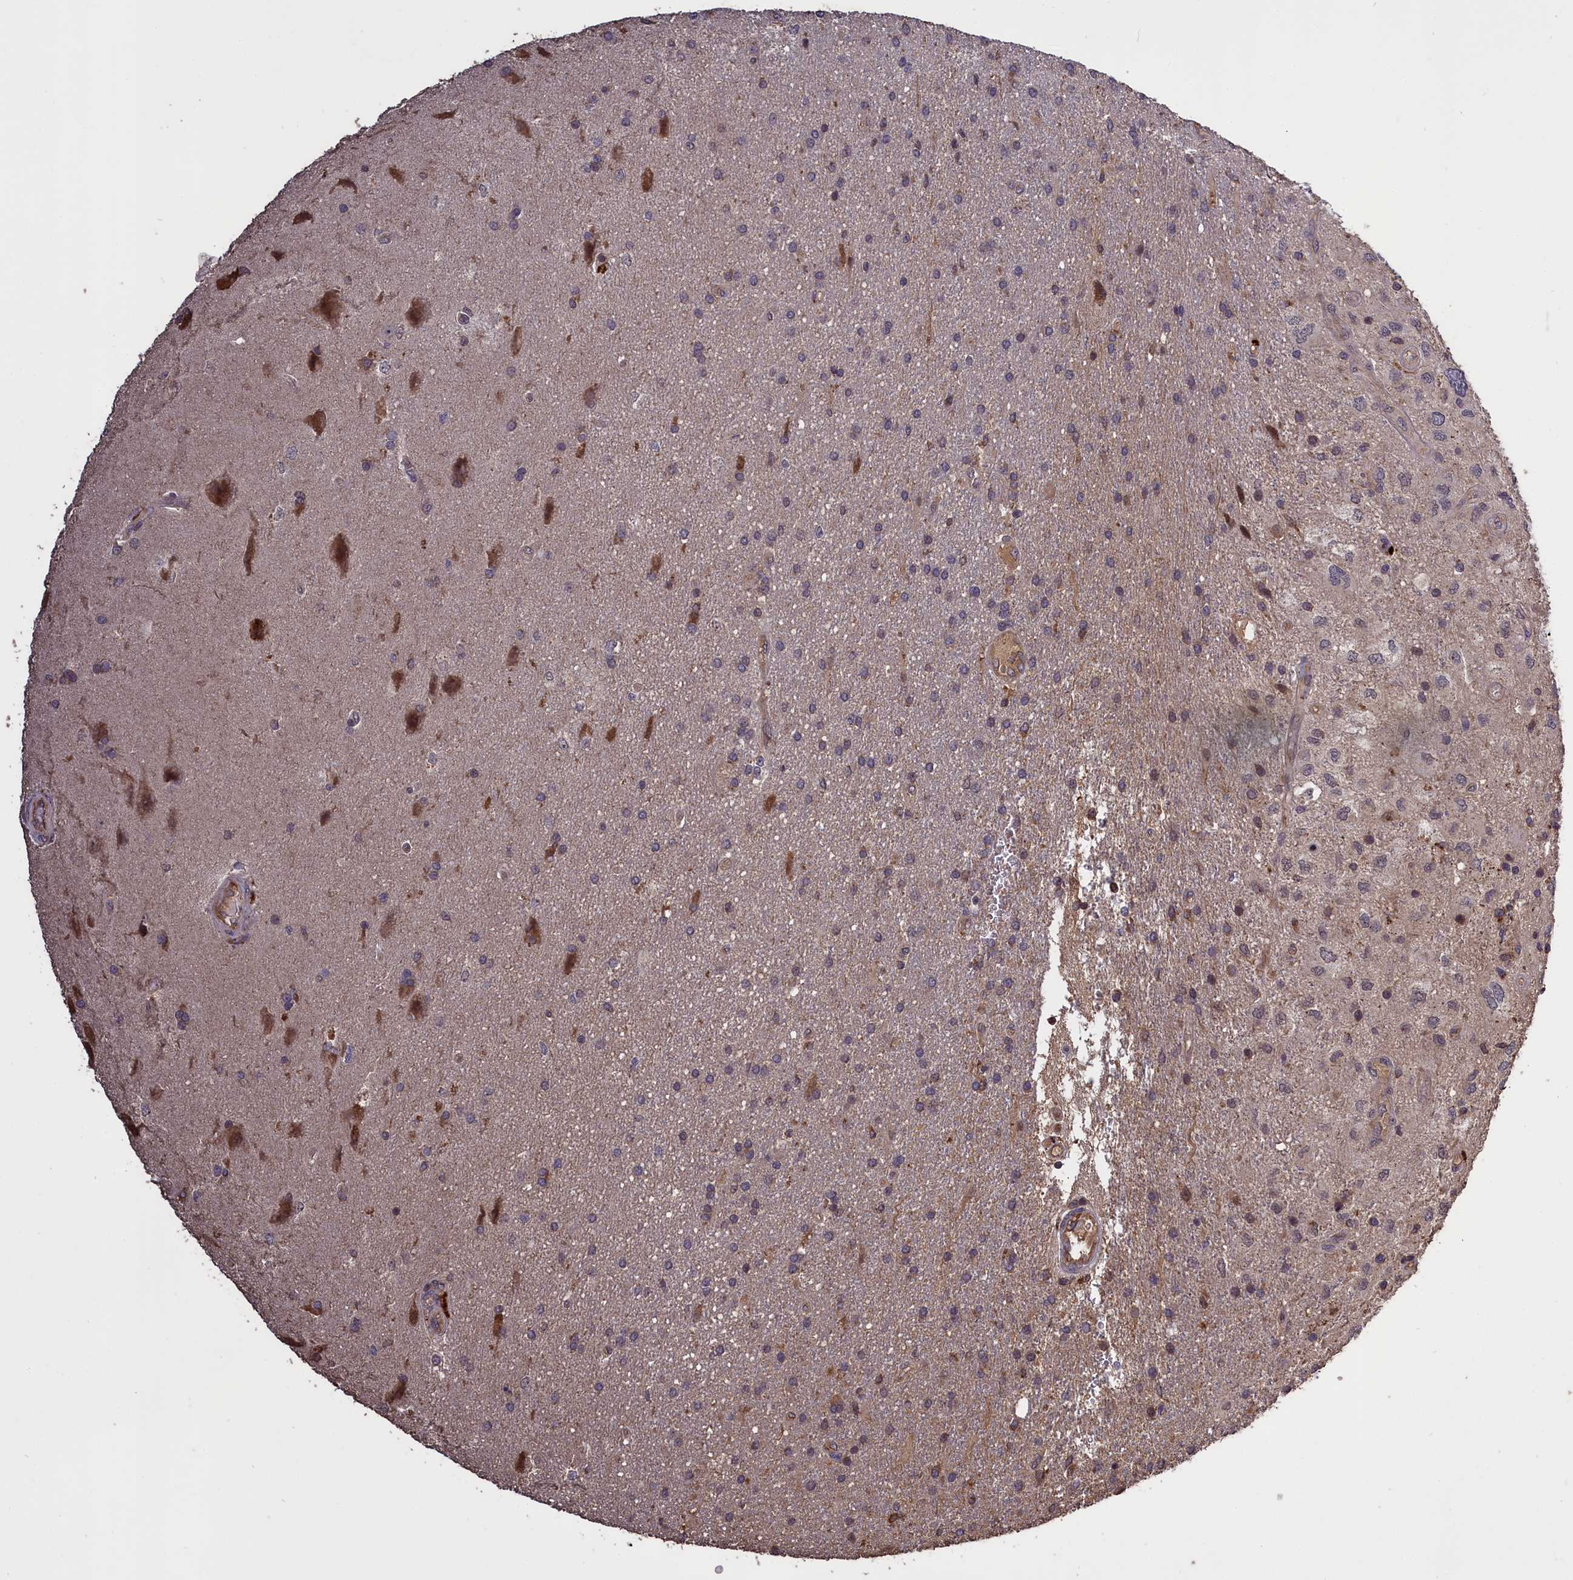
{"staining": {"intensity": "negative", "quantity": "none", "location": "none"}, "tissue": "glioma", "cell_type": "Tumor cells", "image_type": "cancer", "snomed": [{"axis": "morphology", "description": "Glioma, malignant, Low grade"}, {"axis": "topography", "description": "Brain"}], "caption": "This is an immunohistochemistry (IHC) micrograph of human malignant glioma (low-grade). There is no staining in tumor cells.", "gene": "CLRN2", "patient": {"sex": "male", "age": 66}}